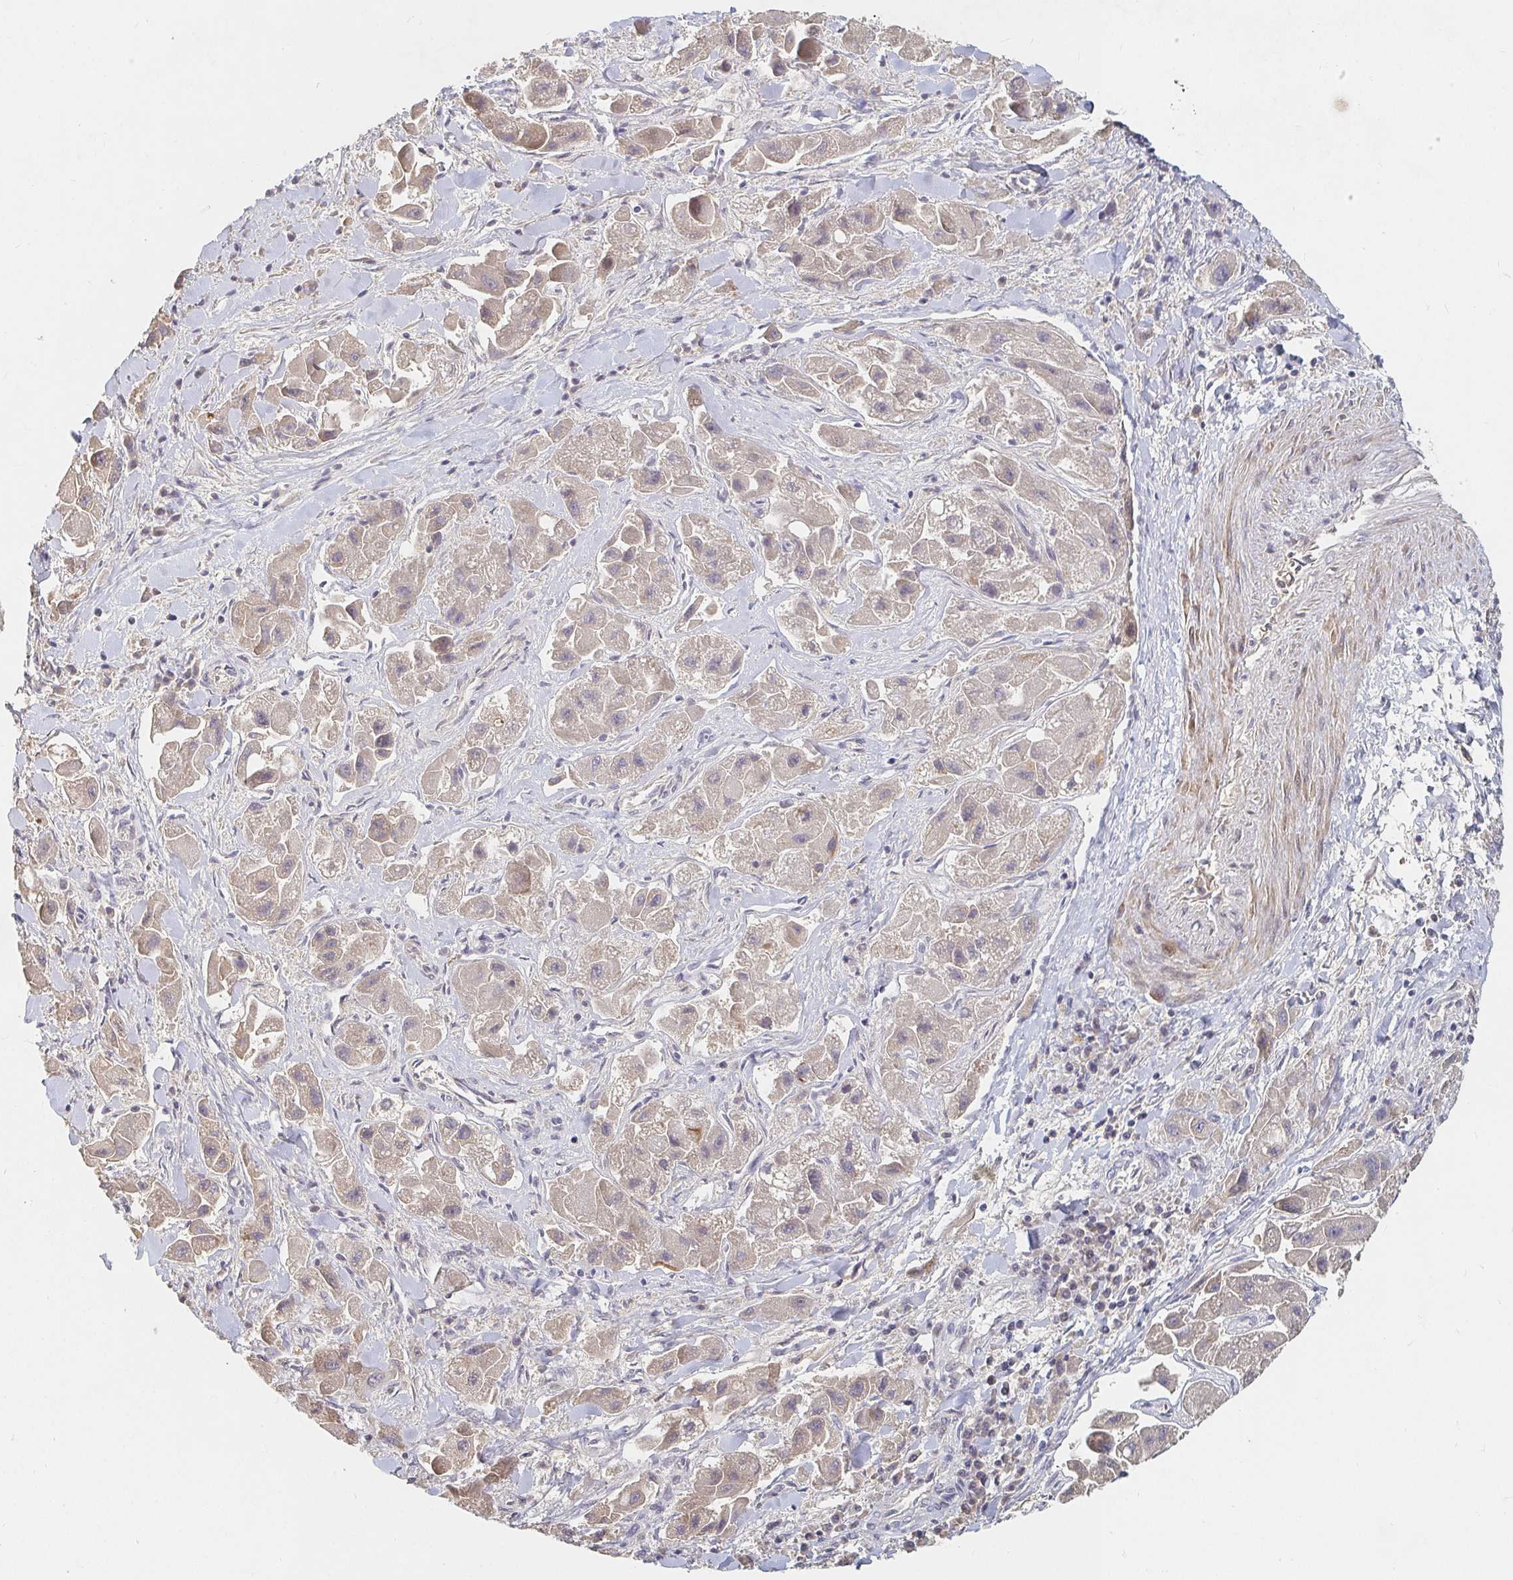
{"staining": {"intensity": "weak", "quantity": "<25%", "location": "cytoplasmic/membranous"}, "tissue": "liver cancer", "cell_type": "Tumor cells", "image_type": "cancer", "snomed": [{"axis": "morphology", "description": "Carcinoma, Hepatocellular, NOS"}, {"axis": "topography", "description": "Liver"}], "caption": "Image shows no protein staining in tumor cells of liver hepatocellular carcinoma tissue.", "gene": "NME9", "patient": {"sex": "male", "age": 24}}